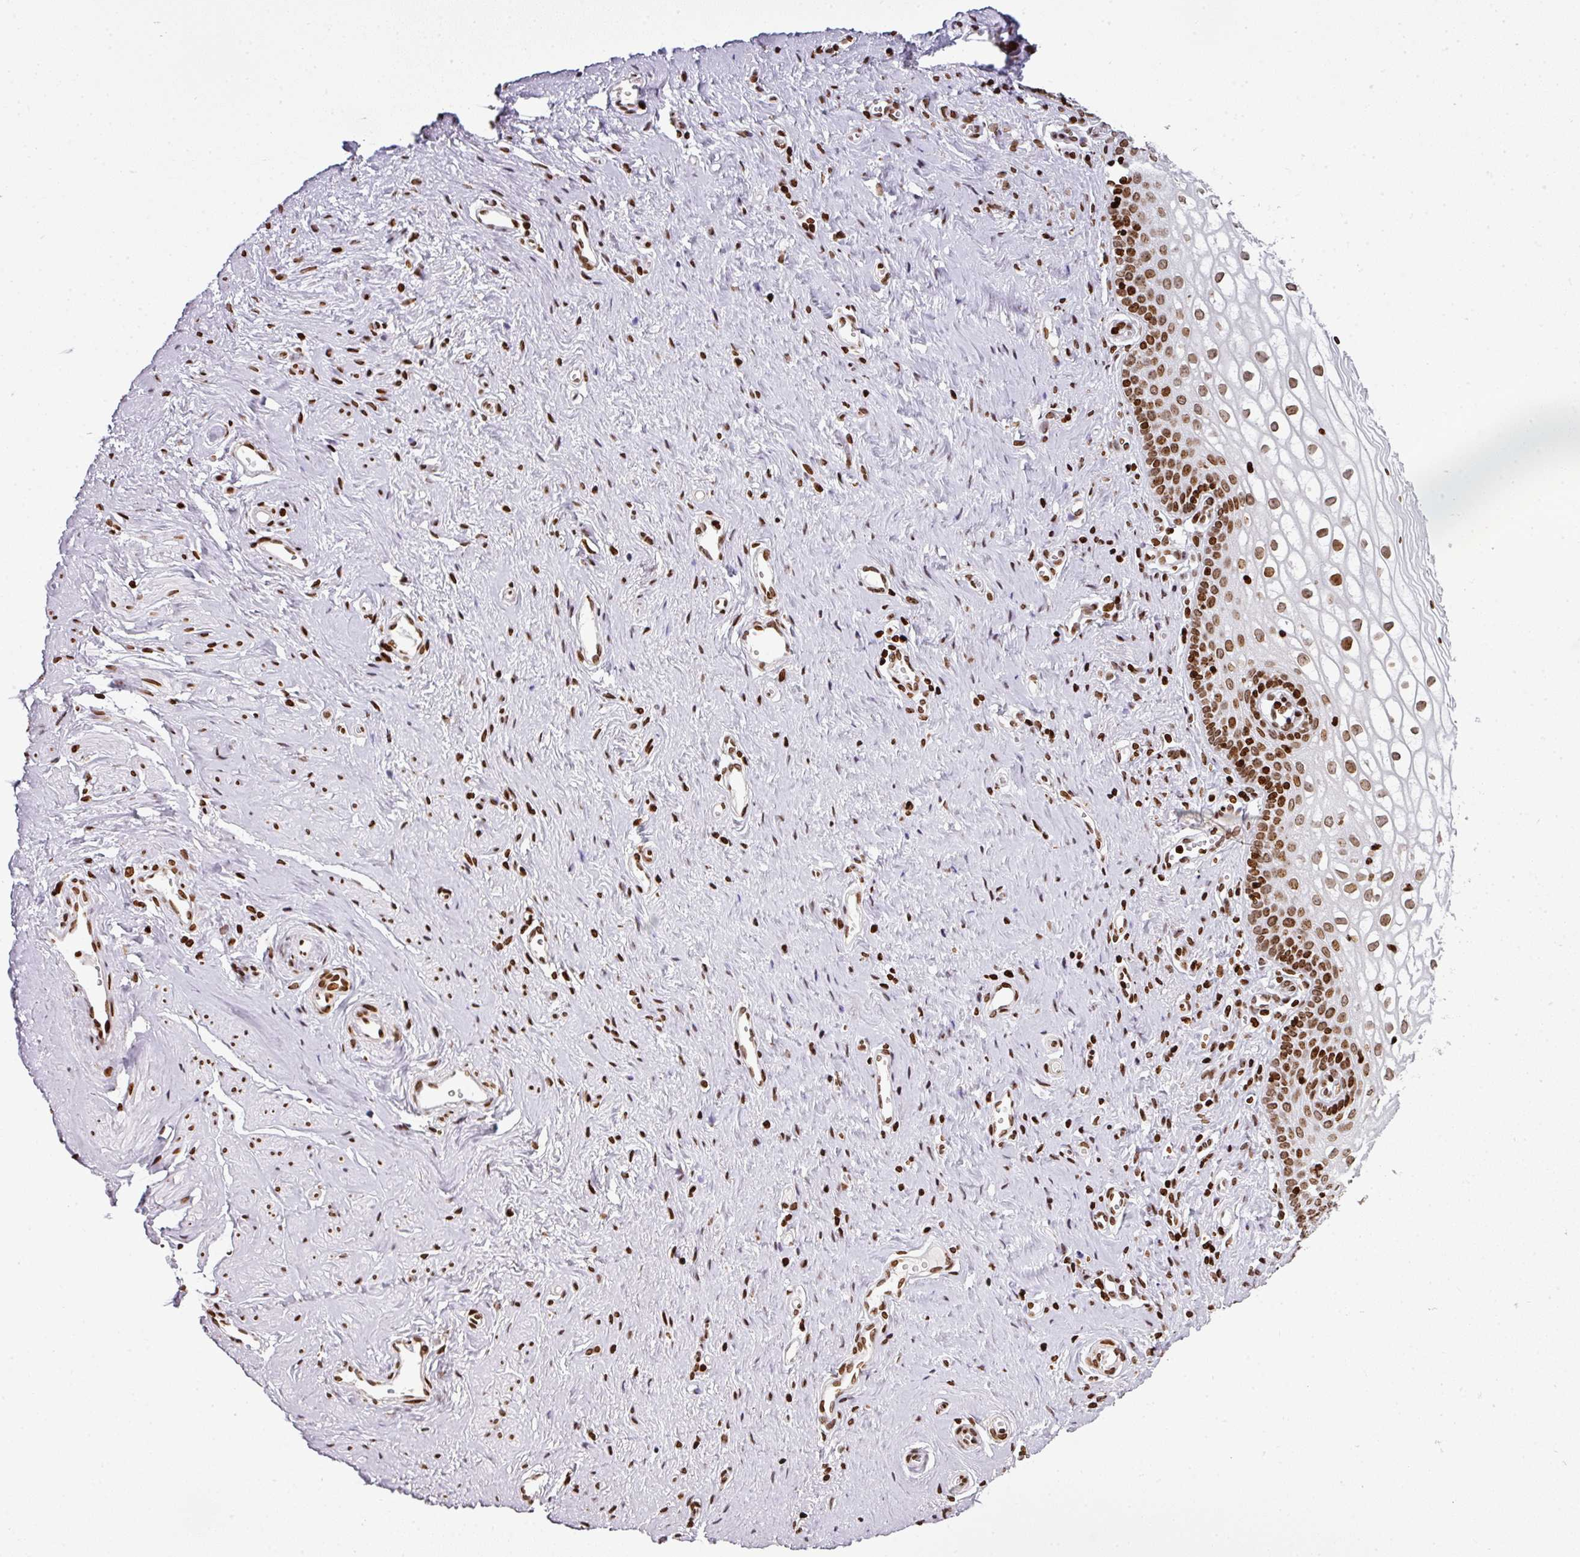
{"staining": {"intensity": "strong", "quantity": ">75%", "location": "nuclear"}, "tissue": "vagina", "cell_type": "Squamous epithelial cells", "image_type": "normal", "snomed": [{"axis": "morphology", "description": "Normal tissue, NOS"}, {"axis": "topography", "description": "Vagina"}], "caption": "A photomicrograph showing strong nuclear staining in about >75% of squamous epithelial cells in normal vagina, as visualized by brown immunohistochemical staining.", "gene": "RASL11A", "patient": {"sex": "female", "age": 59}}